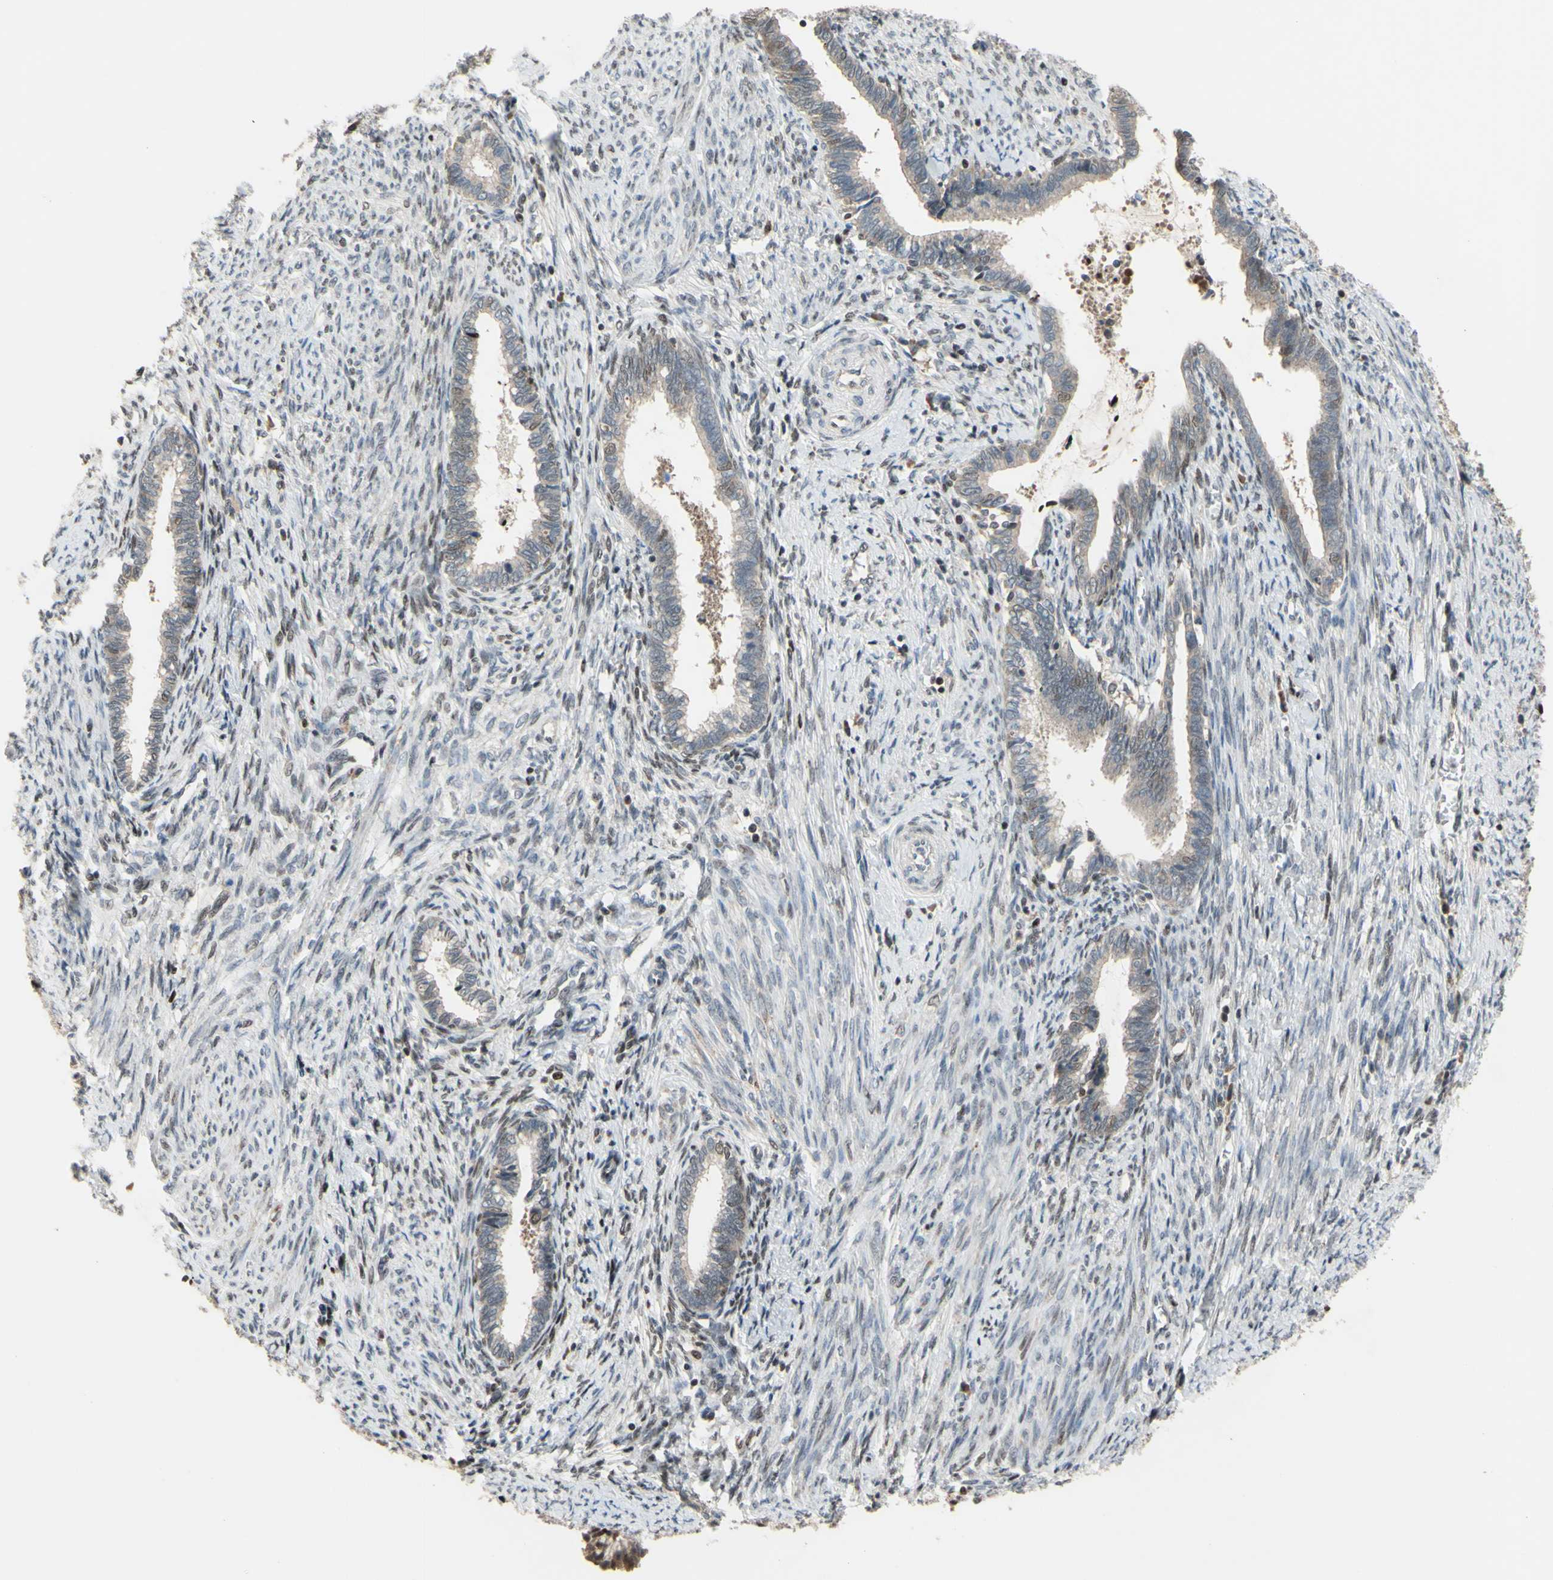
{"staining": {"intensity": "negative", "quantity": "none", "location": "none"}, "tissue": "cervical cancer", "cell_type": "Tumor cells", "image_type": "cancer", "snomed": [{"axis": "morphology", "description": "Adenocarcinoma, NOS"}, {"axis": "topography", "description": "Cervix"}], "caption": "Immunohistochemical staining of human cervical adenocarcinoma exhibits no significant positivity in tumor cells. Nuclei are stained in blue.", "gene": "SP4", "patient": {"sex": "female", "age": 44}}